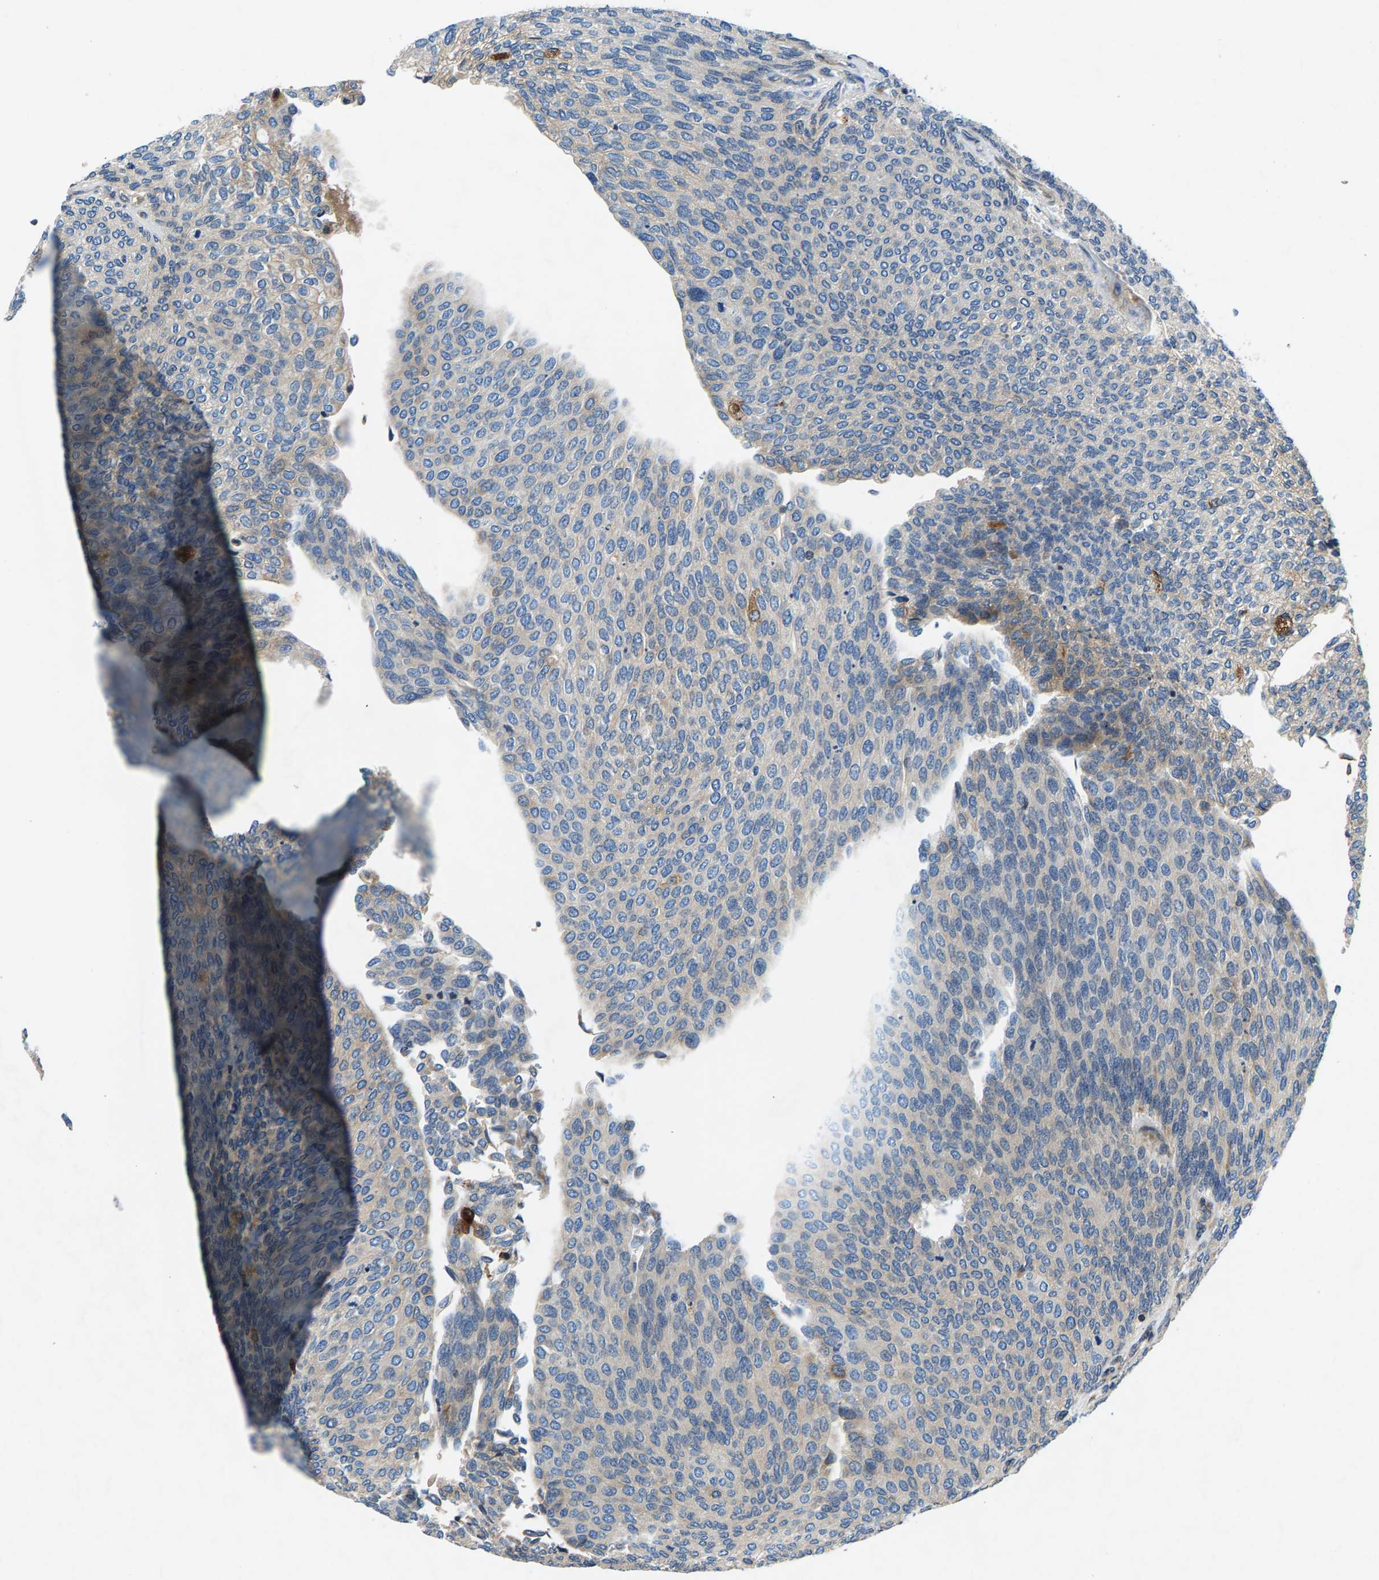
{"staining": {"intensity": "moderate", "quantity": "<25%", "location": "cytoplasmic/membranous"}, "tissue": "urothelial cancer", "cell_type": "Tumor cells", "image_type": "cancer", "snomed": [{"axis": "morphology", "description": "Urothelial carcinoma, Low grade"}, {"axis": "topography", "description": "Urinary bladder"}], "caption": "Urothelial carcinoma (low-grade) was stained to show a protein in brown. There is low levels of moderate cytoplasmic/membranous positivity in about <25% of tumor cells.", "gene": "LPCAT1", "patient": {"sex": "female", "age": 79}}